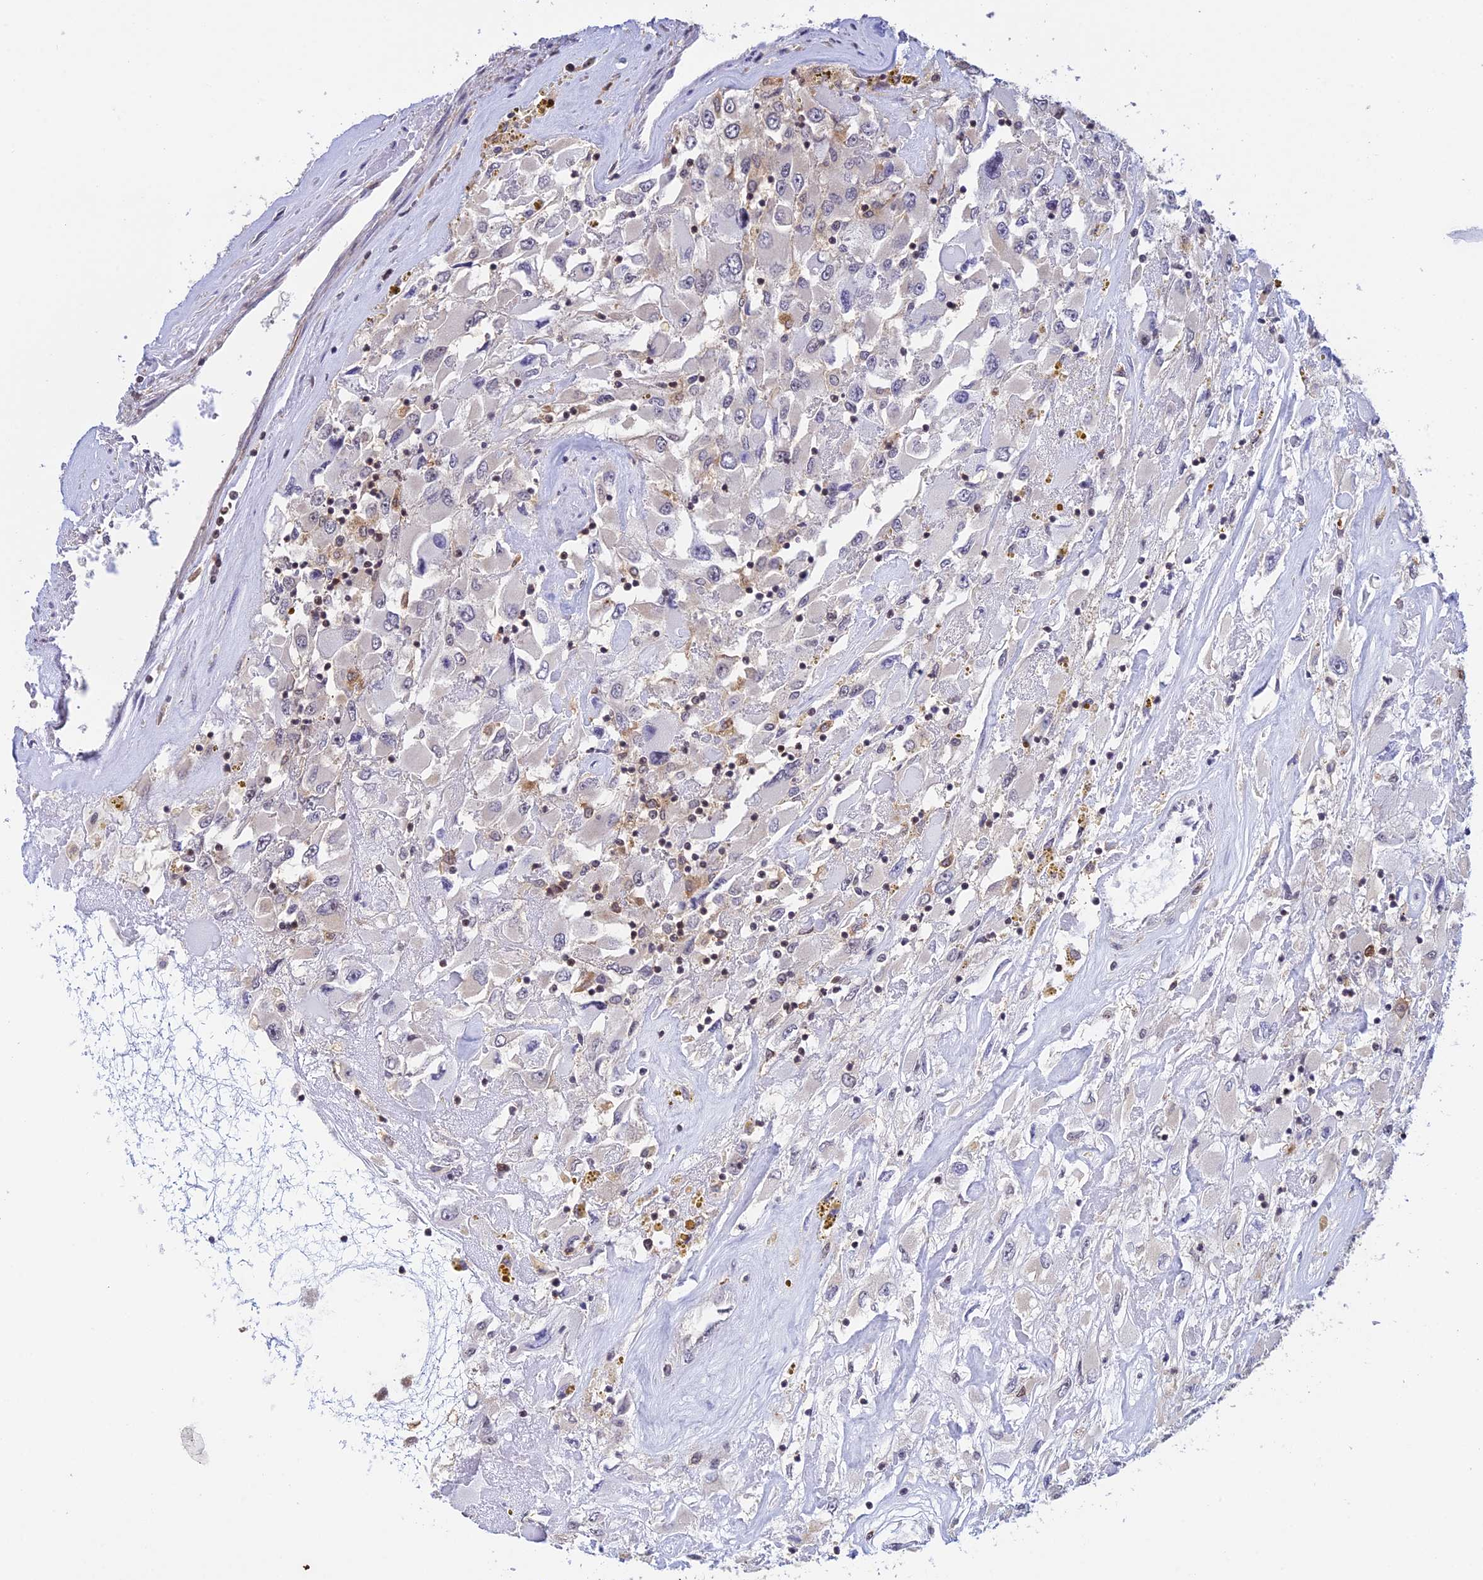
{"staining": {"intensity": "negative", "quantity": "none", "location": "none"}, "tissue": "renal cancer", "cell_type": "Tumor cells", "image_type": "cancer", "snomed": [{"axis": "morphology", "description": "Adenocarcinoma, NOS"}, {"axis": "topography", "description": "Kidney"}], "caption": "This is a photomicrograph of IHC staining of adenocarcinoma (renal), which shows no staining in tumor cells. The staining is performed using DAB brown chromogen with nuclei counter-stained in using hematoxylin.", "gene": "THAP11", "patient": {"sex": "female", "age": 52}}